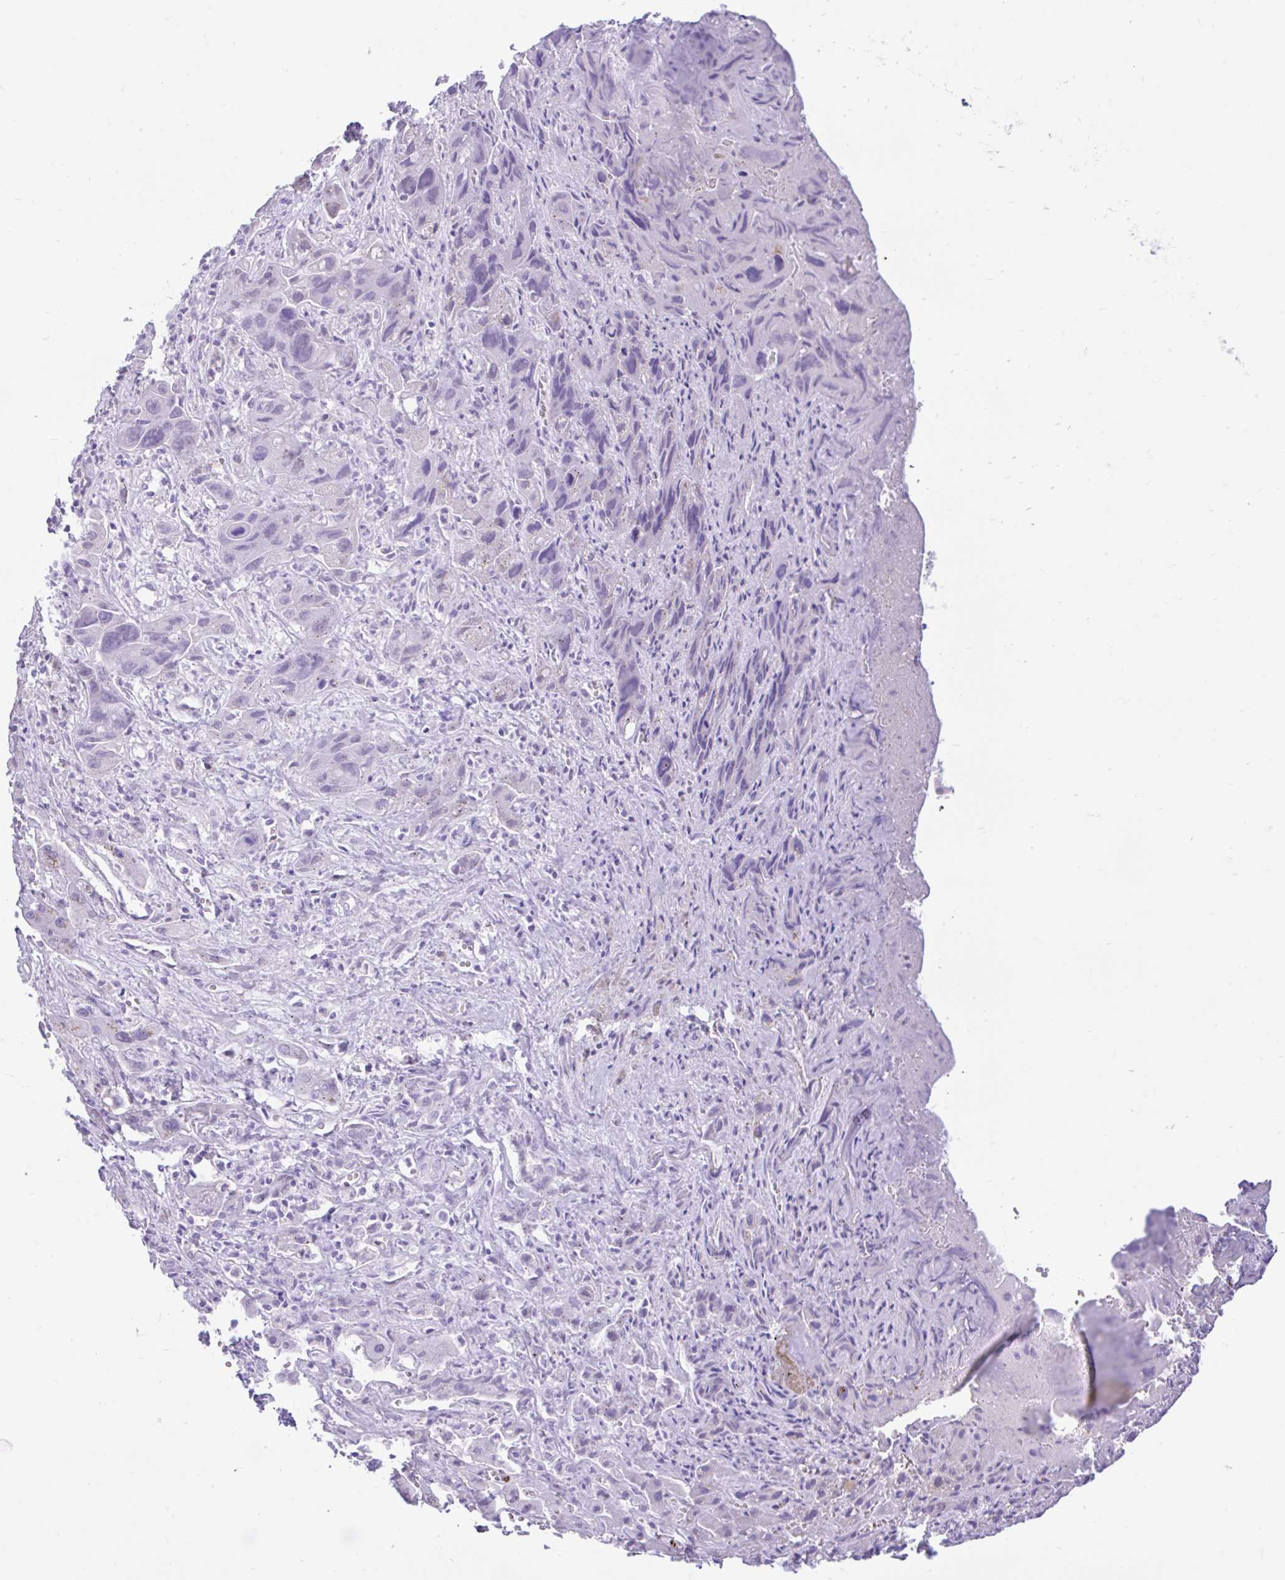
{"staining": {"intensity": "negative", "quantity": "none", "location": "none"}, "tissue": "liver cancer", "cell_type": "Tumor cells", "image_type": "cancer", "snomed": [{"axis": "morphology", "description": "Cholangiocarcinoma"}, {"axis": "topography", "description": "Liver"}], "caption": "High magnification brightfield microscopy of liver cancer stained with DAB (3,3'-diaminobenzidine) (brown) and counterstained with hematoxylin (blue): tumor cells show no significant staining.", "gene": "REEP1", "patient": {"sex": "male", "age": 67}}